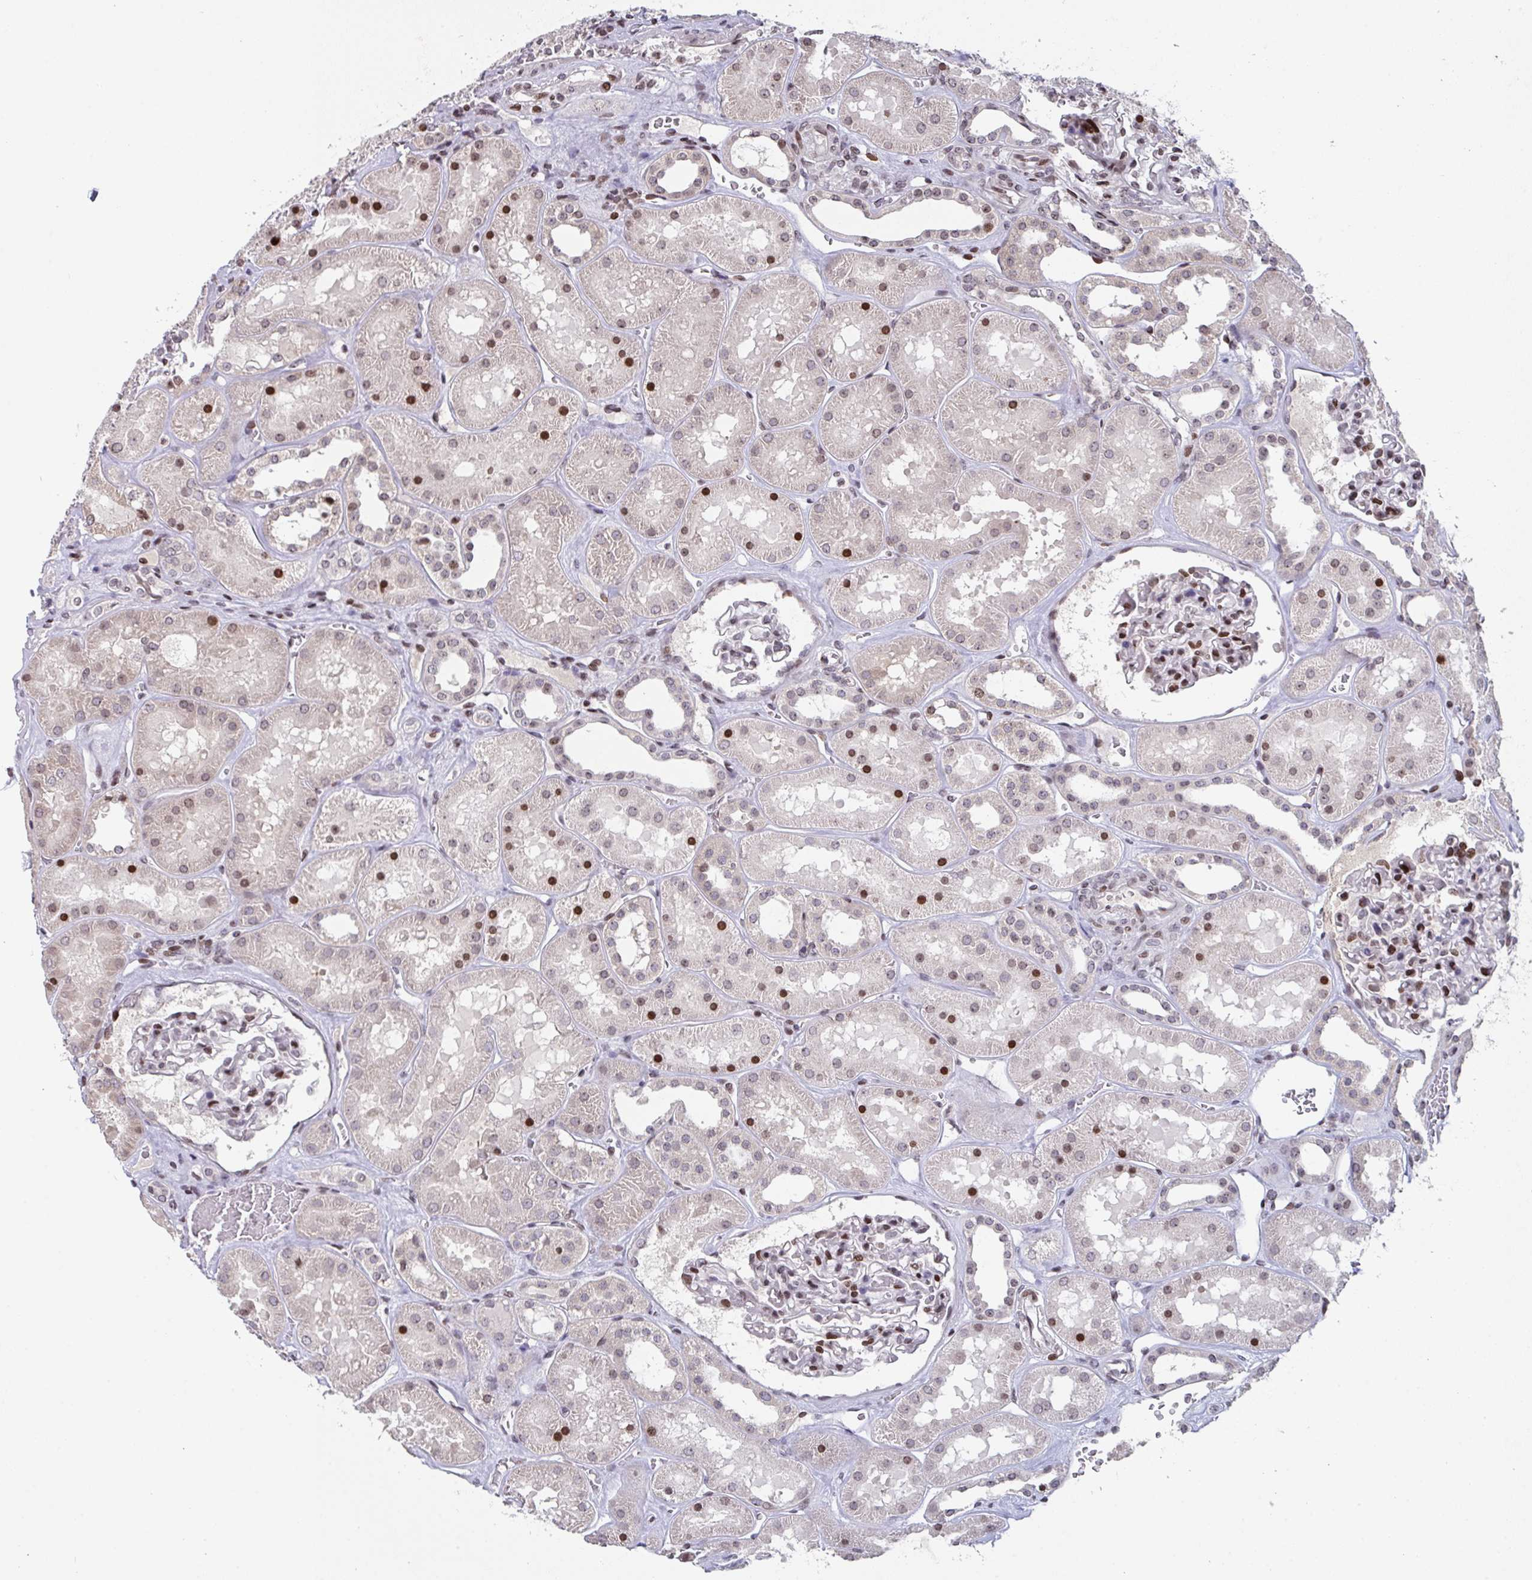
{"staining": {"intensity": "moderate", "quantity": "25%-75%", "location": "nuclear"}, "tissue": "kidney", "cell_type": "Cells in glomeruli", "image_type": "normal", "snomed": [{"axis": "morphology", "description": "Normal tissue, NOS"}, {"axis": "topography", "description": "Kidney"}], "caption": "Kidney was stained to show a protein in brown. There is medium levels of moderate nuclear expression in about 25%-75% of cells in glomeruli. The staining is performed using DAB brown chromogen to label protein expression. The nuclei are counter-stained blue using hematoxylin.", "gene": "PCDHB8", "patient": {"sex": "female", "age": 41}}